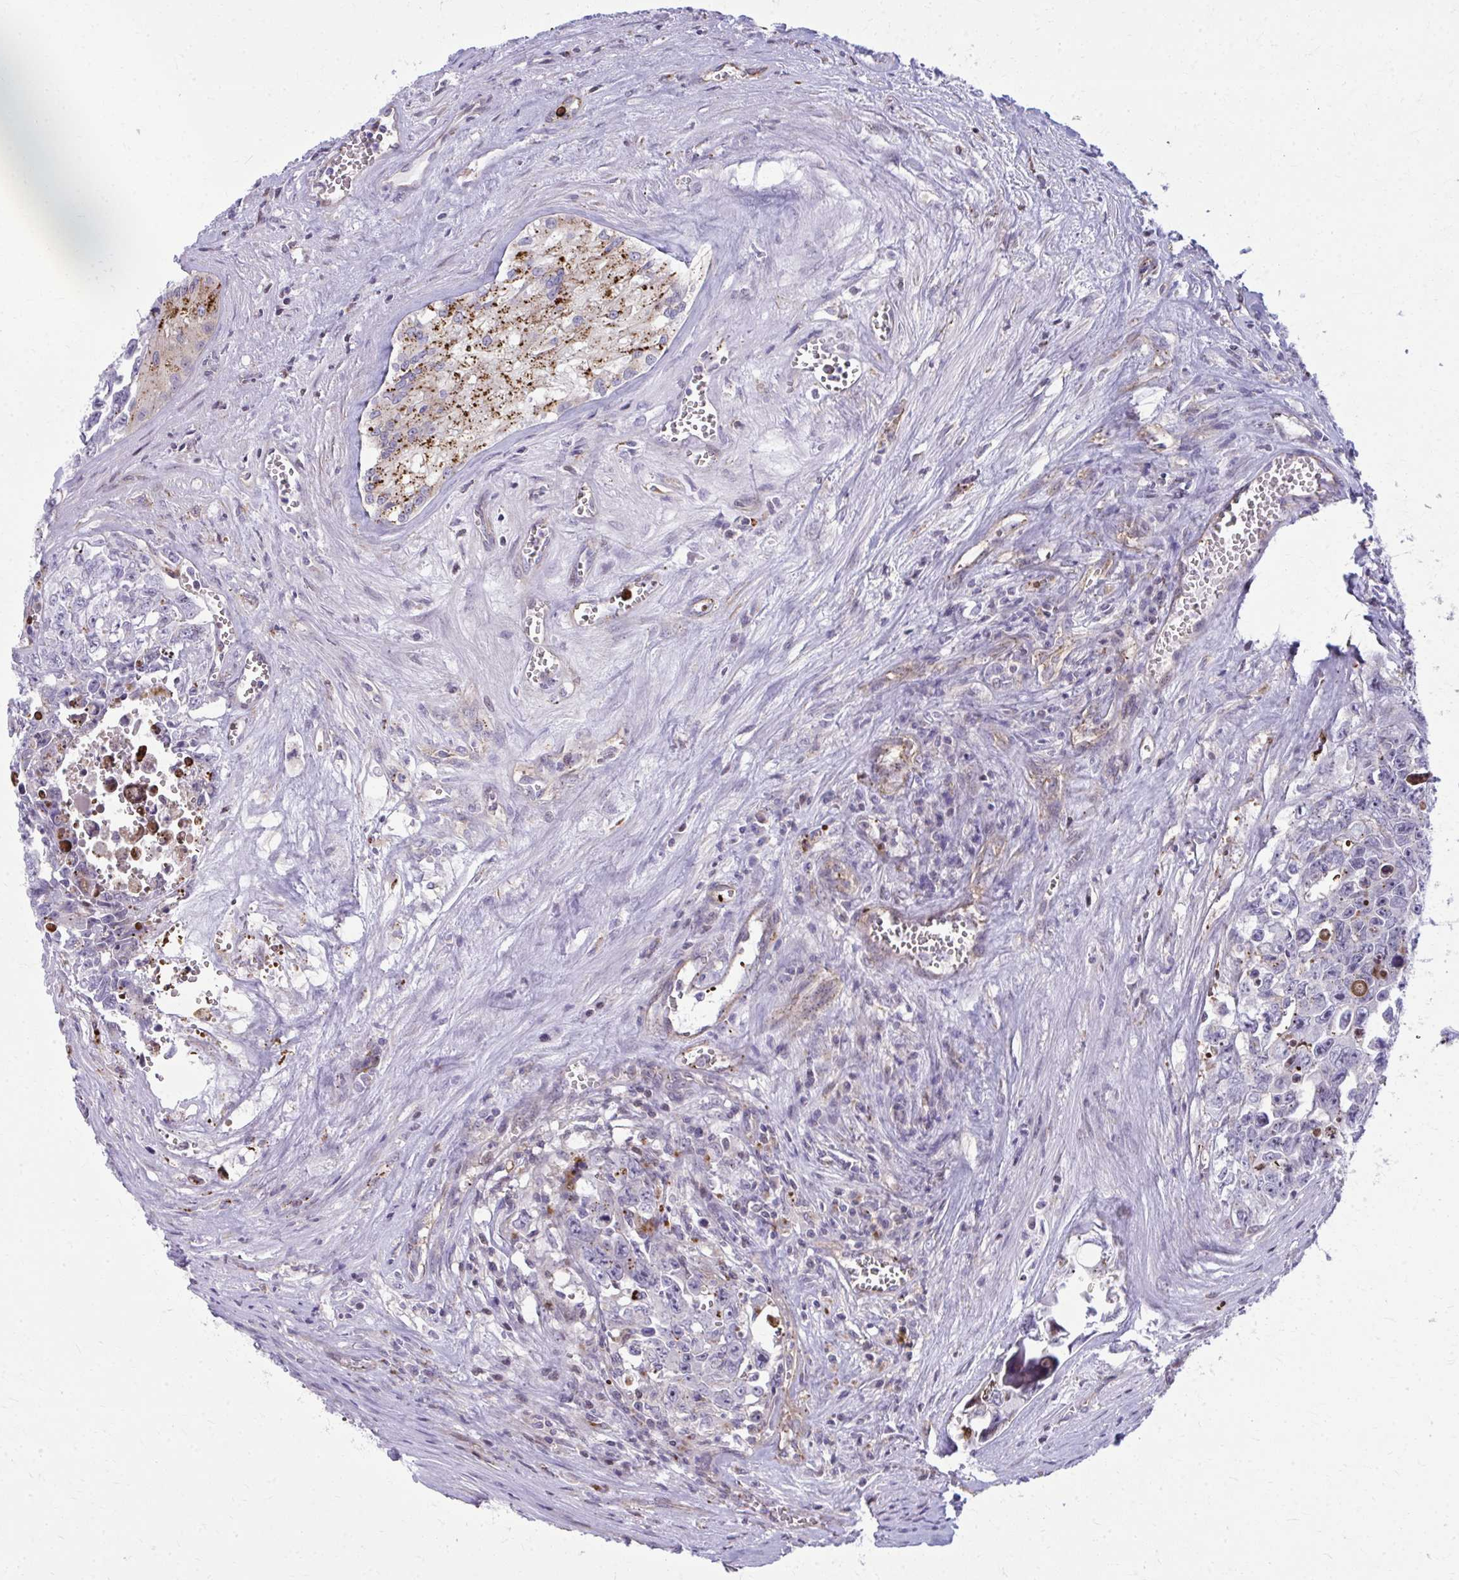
{"staining": {"intensity": "negative", "quantity": "none", "location": "none"}, "tissue": "testis cancer", "cell_type": "Tumor cells", "image_type": "cancer", "snomed": [{"axis": "morphology", "description": "Carcinoma, Embryonal, NOS"}, {"axis": "topography", "description": "Testis"}], "caption": "The IHC image has no significant expression in tumor cells of testis cancer tissue.", "gene": "LRRC4B", "patient": {"sex": "male", "age": 24}}